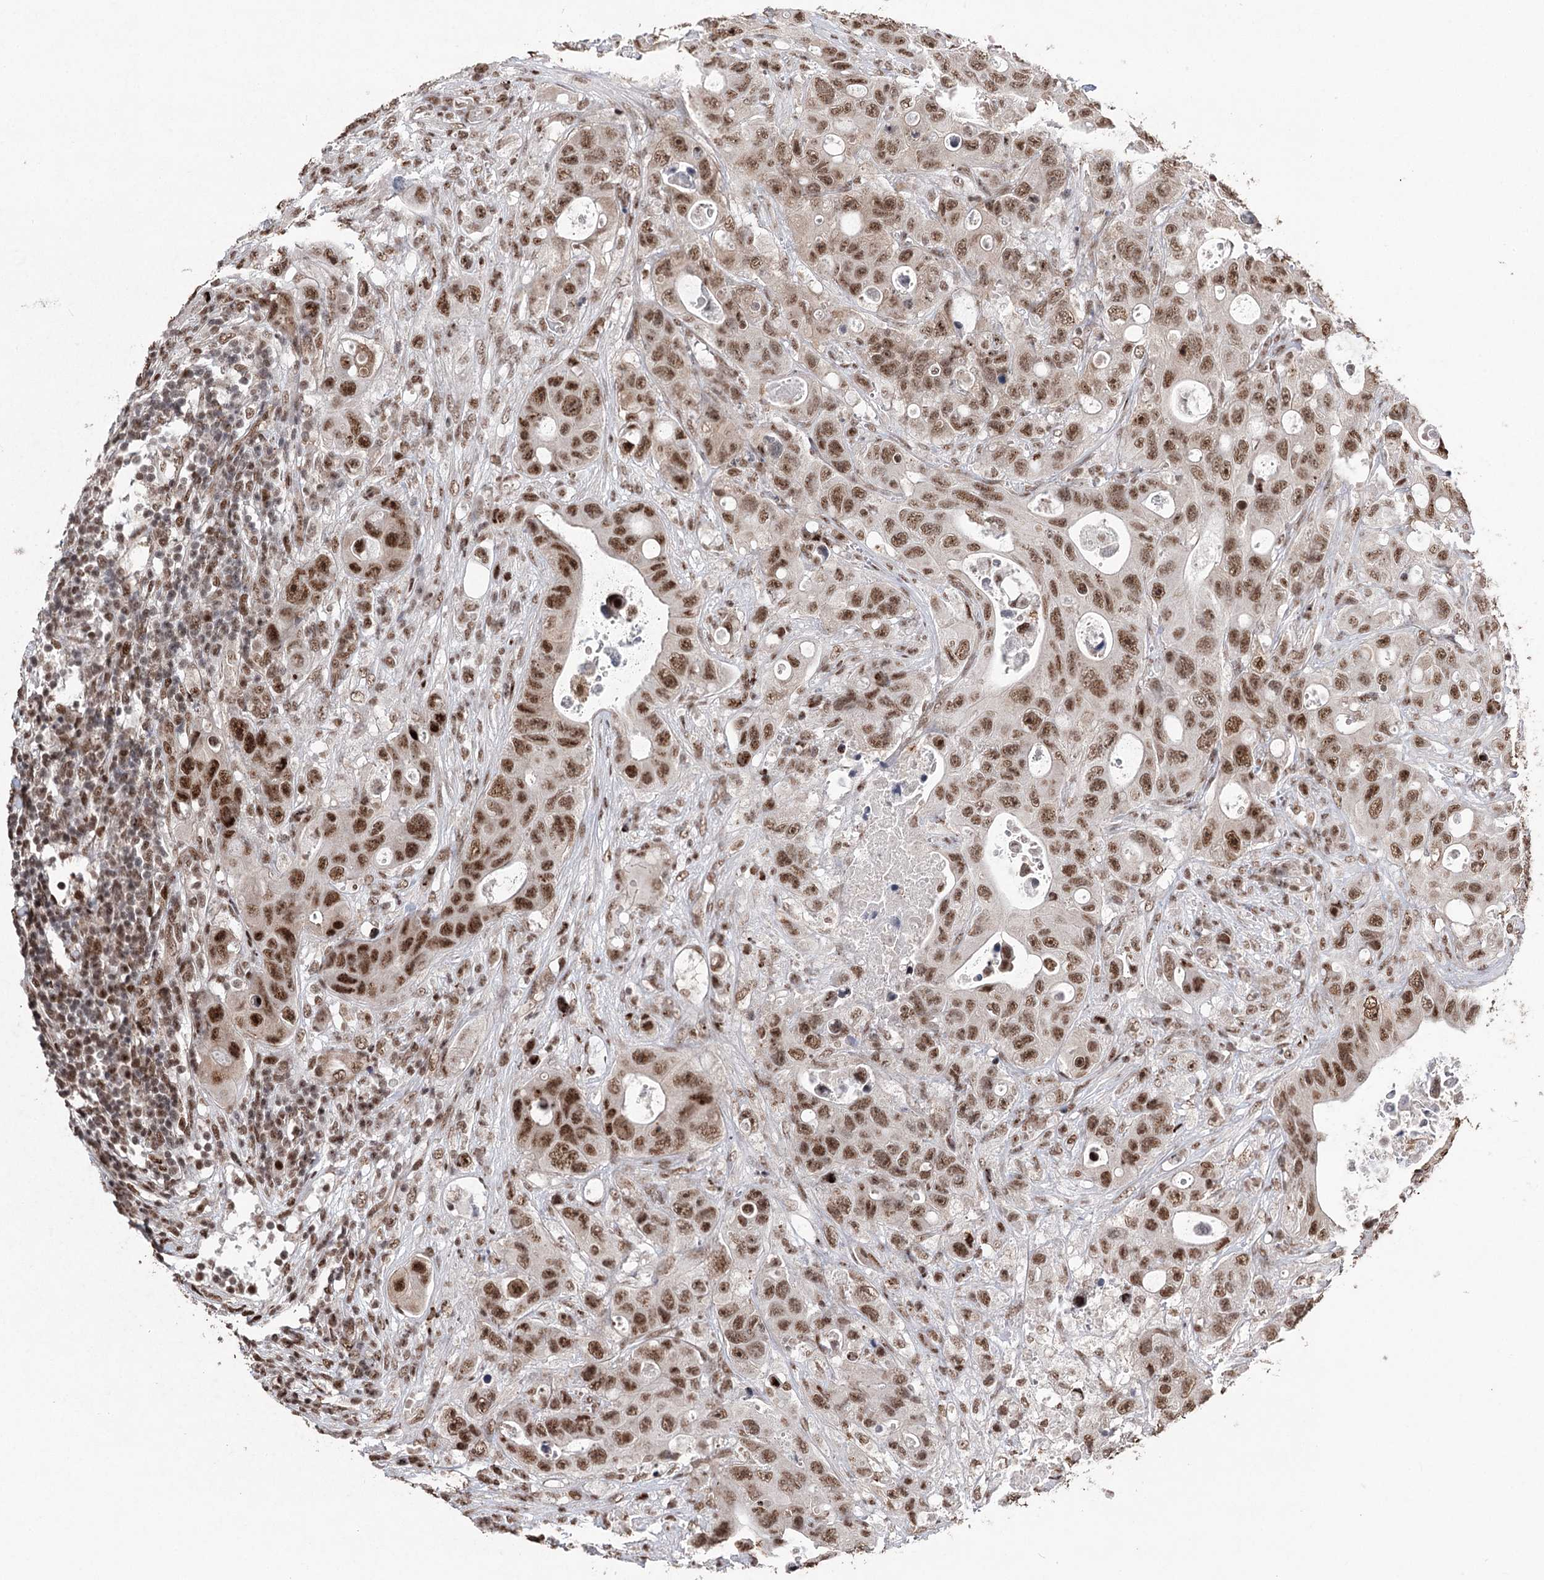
{"staining": {"intensity": "strong", "quantity": ">75%", "location": "nuclear"}, "tissue": "colorectal cancer", "cell_type": "Tumor cells", "image_type": "cancer", "snomed": [{"axis": "morphology", "description": "Adenocarcinoma, NOS"}, {"axis": "topography", "description": "Colon"}], "caption": "Protein analysis of colorectal cancer (adenocarcinoma) tissue shows strong nuclear positivity in about >75% of tumor cells.", "gene": "PDCD4", "patient": {"sex": "female", "age": 46}}